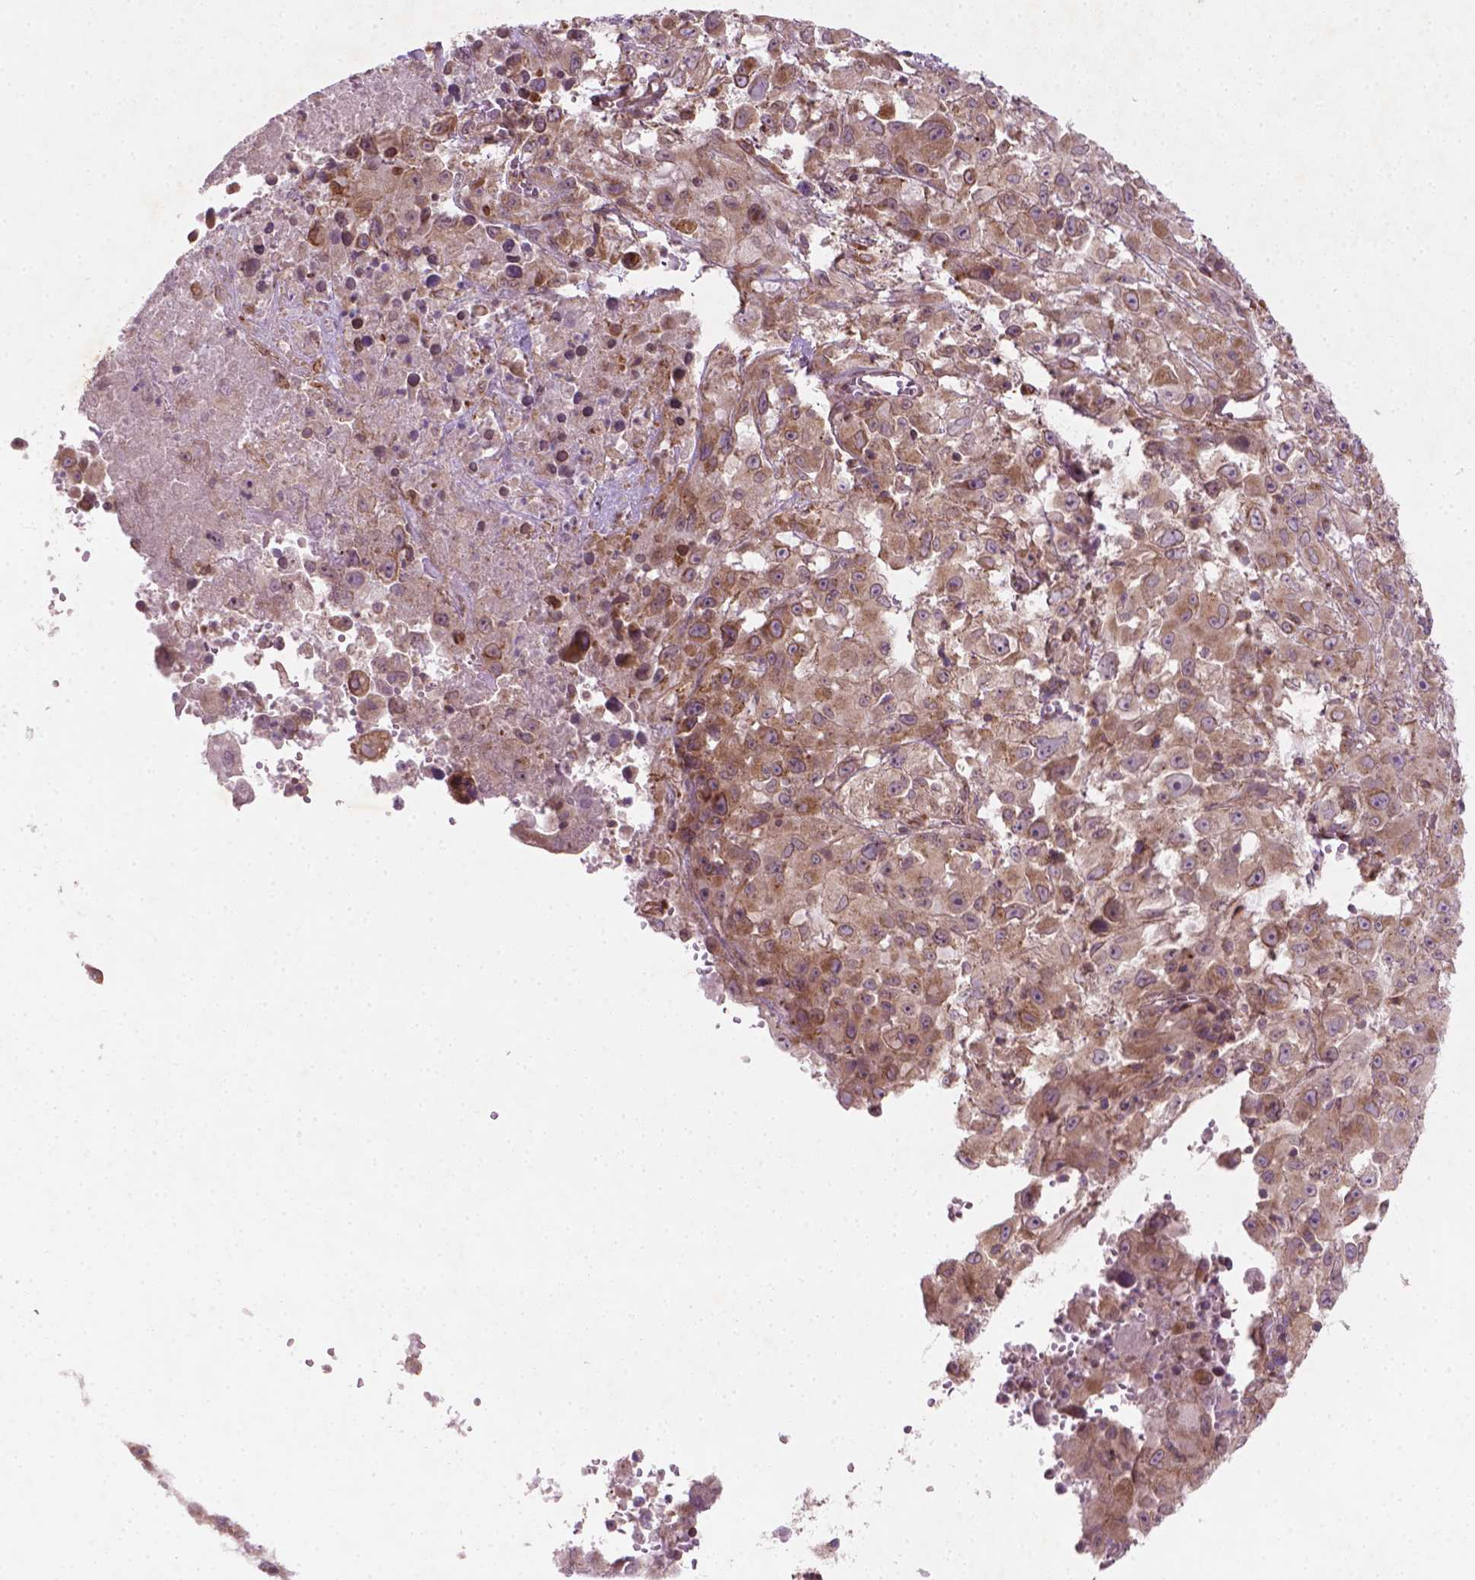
{"staining": {"intensity": "weak", "quantity": ">75%", "location": "cytoplasmic/membranous"}, "tissue": "melanoma", "cell_type": "Tumor cells", "image_type": "cancer", "snomed": [{"axis": "morphology", "description": "Malignant melanoma, Metastatic site"}, {"axis": "topography", "description": "Soft tissue"}], "caption": "Immunohistochemistry (IHC) of human malignant melanoma (metastatic site) displays low levels of weak cytoplasmic/membranous positivity in approximately >75% of tumor cells.", "gene": "TCHP", "patient": {"sex": "male", "age": 50}}